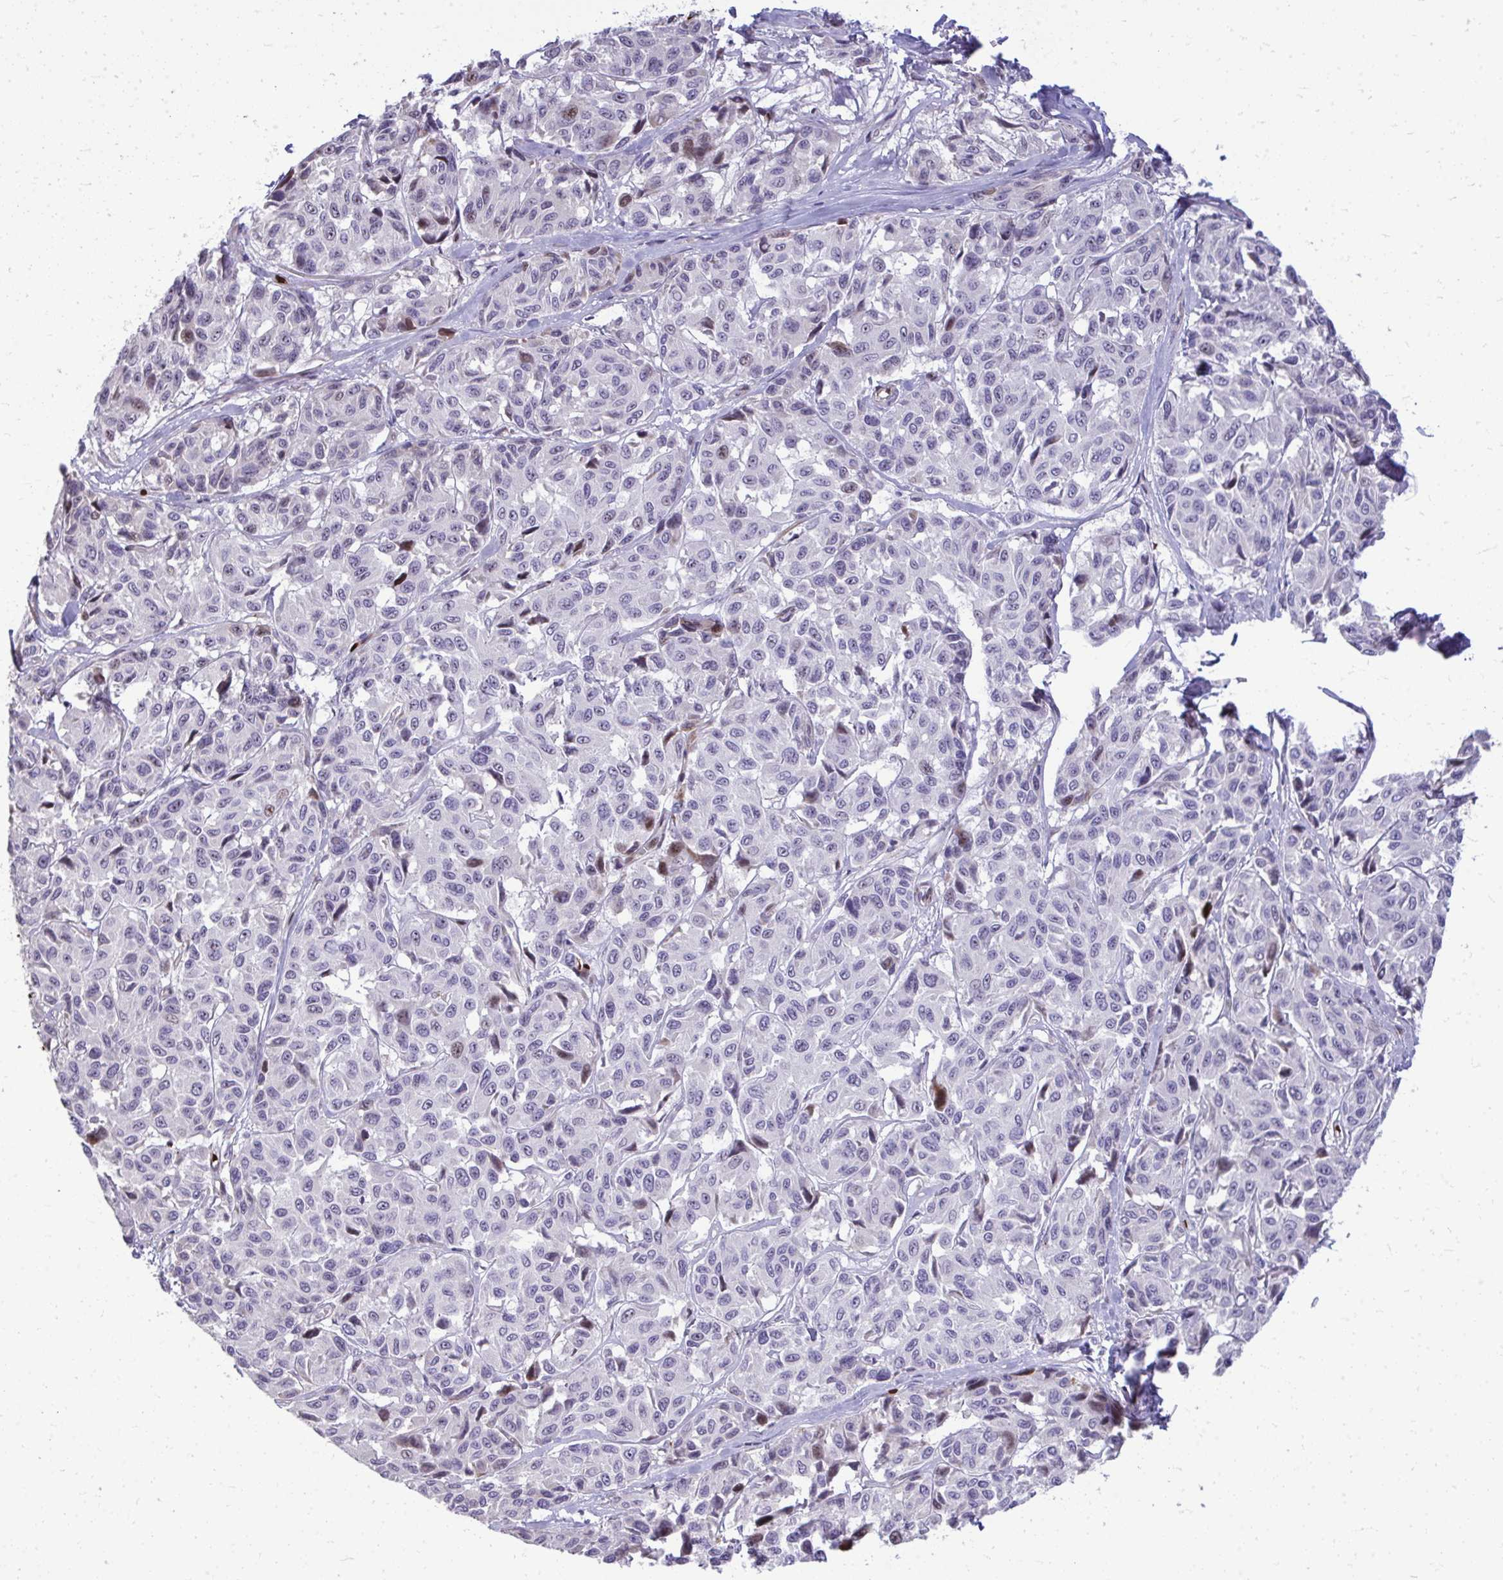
{"staining": {"intensity": "negative", "quantity": "none", "location": "none"}, "tissue": "melanoma", "cell_type": "Tumor cells", "image_type": "cancer", "snomed": [{"axis": "morphology", "description": "Malignant melanoma, NOS"}, {"axis": "topography", "description": "Skin"}], "caption": "Melanoma stained for a protein using immunohistochemistry demonstrates no expression tumor cells.", "gene": "DLX4", "patient": {"sex": "female", "age": 66}}